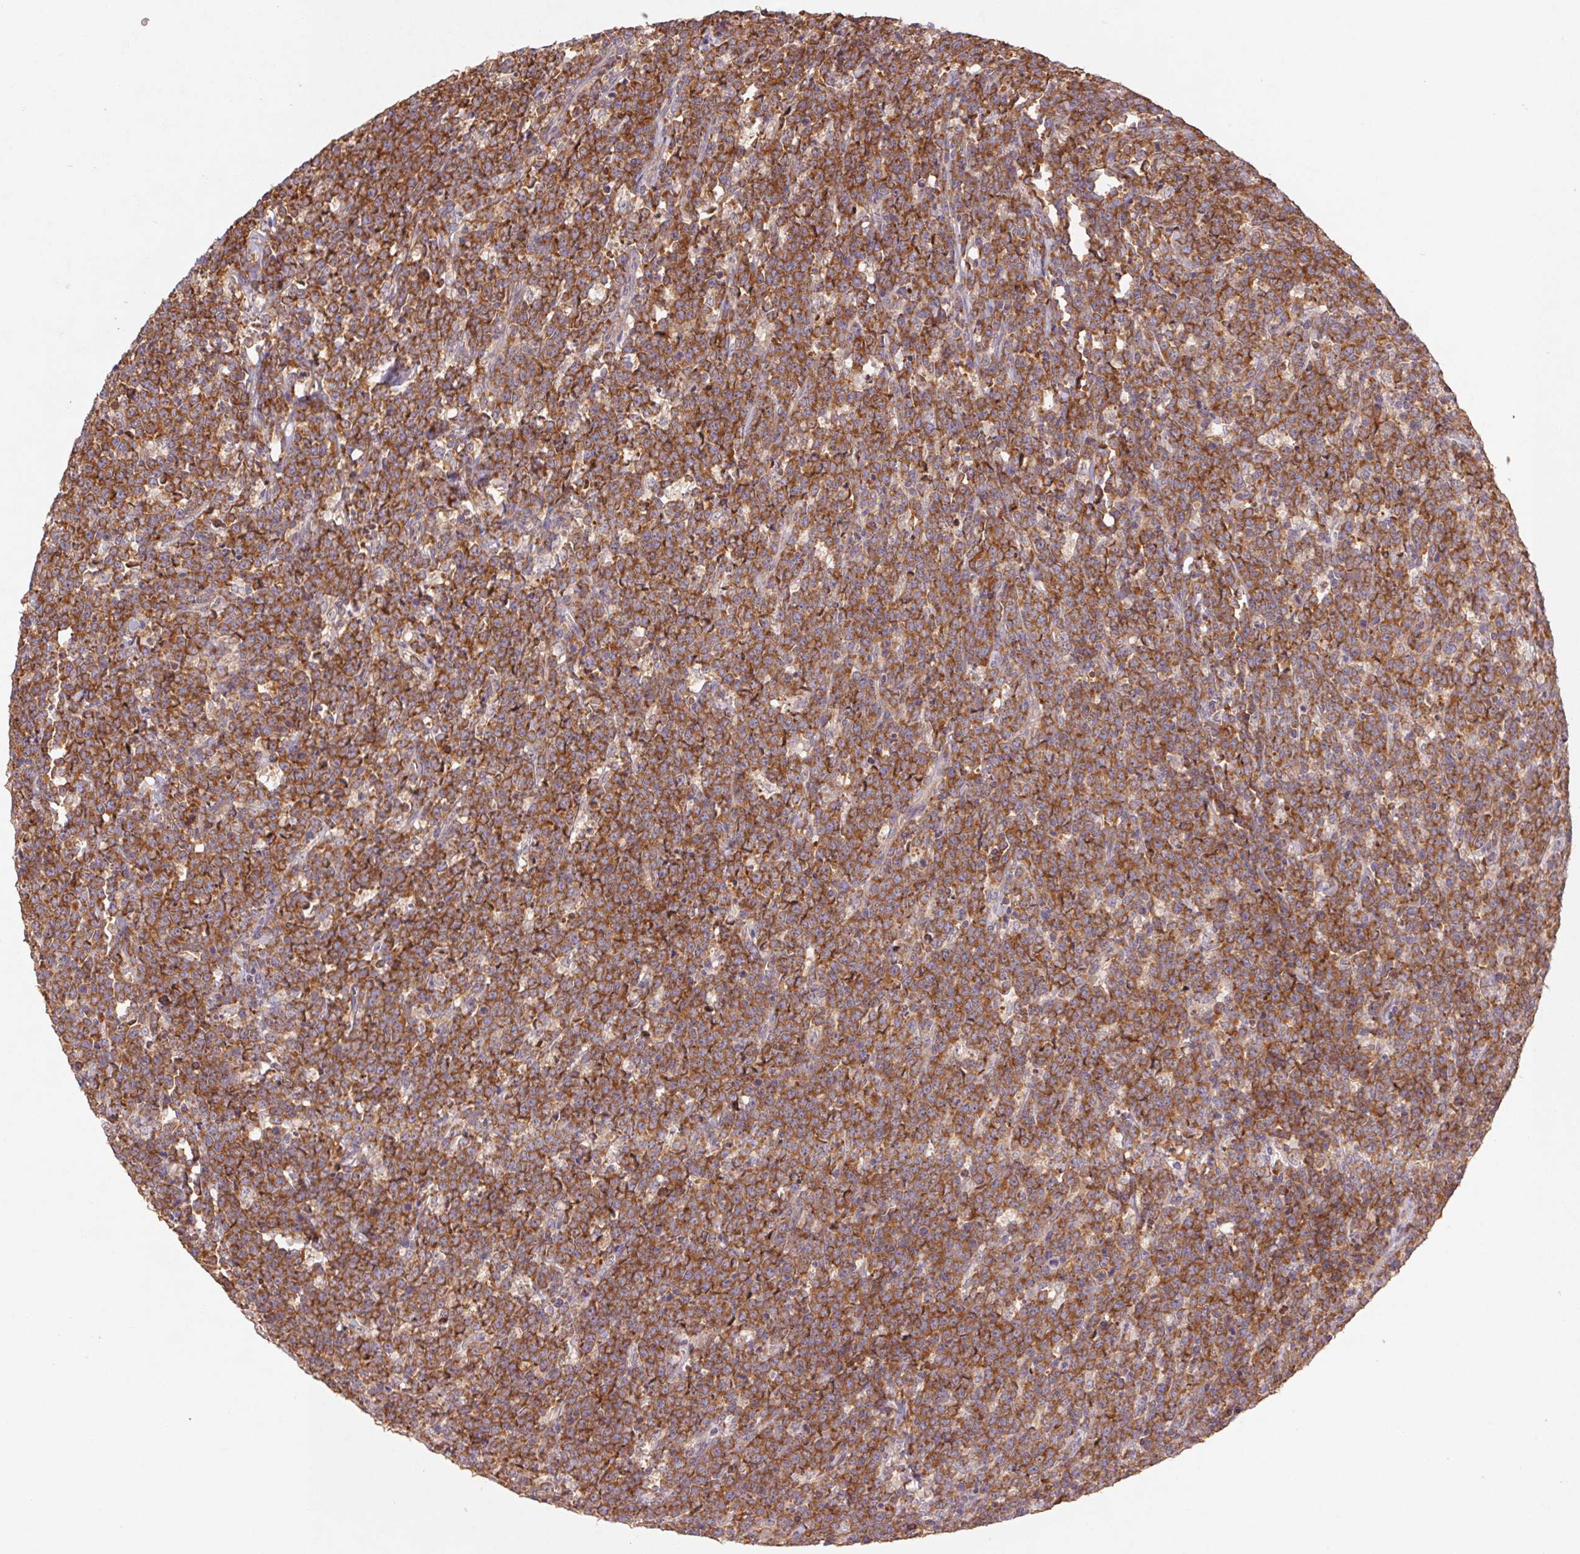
{"staining": {"intensity": "strong", "quantity": ">75%", "location": "cytoplasmic/membranous"}, "tissue": "lymphoma", "cell_type": "Tumor cells", "image_type": "cancer", "snomed": [{"axis": "morphology", "description": "Malignant lymphoma, non-Hodgkin's type, High grade"}, {"axis": "topography", "description": "Small intestine"}], "caption": "Immunohistochemical staining of human malignant lymphoma, non-Hodgkin's type (high-grade) shows strong cytoplasmic/membranous protein expression in about >75% of tumor cells.", "gene": "RPL27A", "patient": {"sex": "female", "age": 56}}